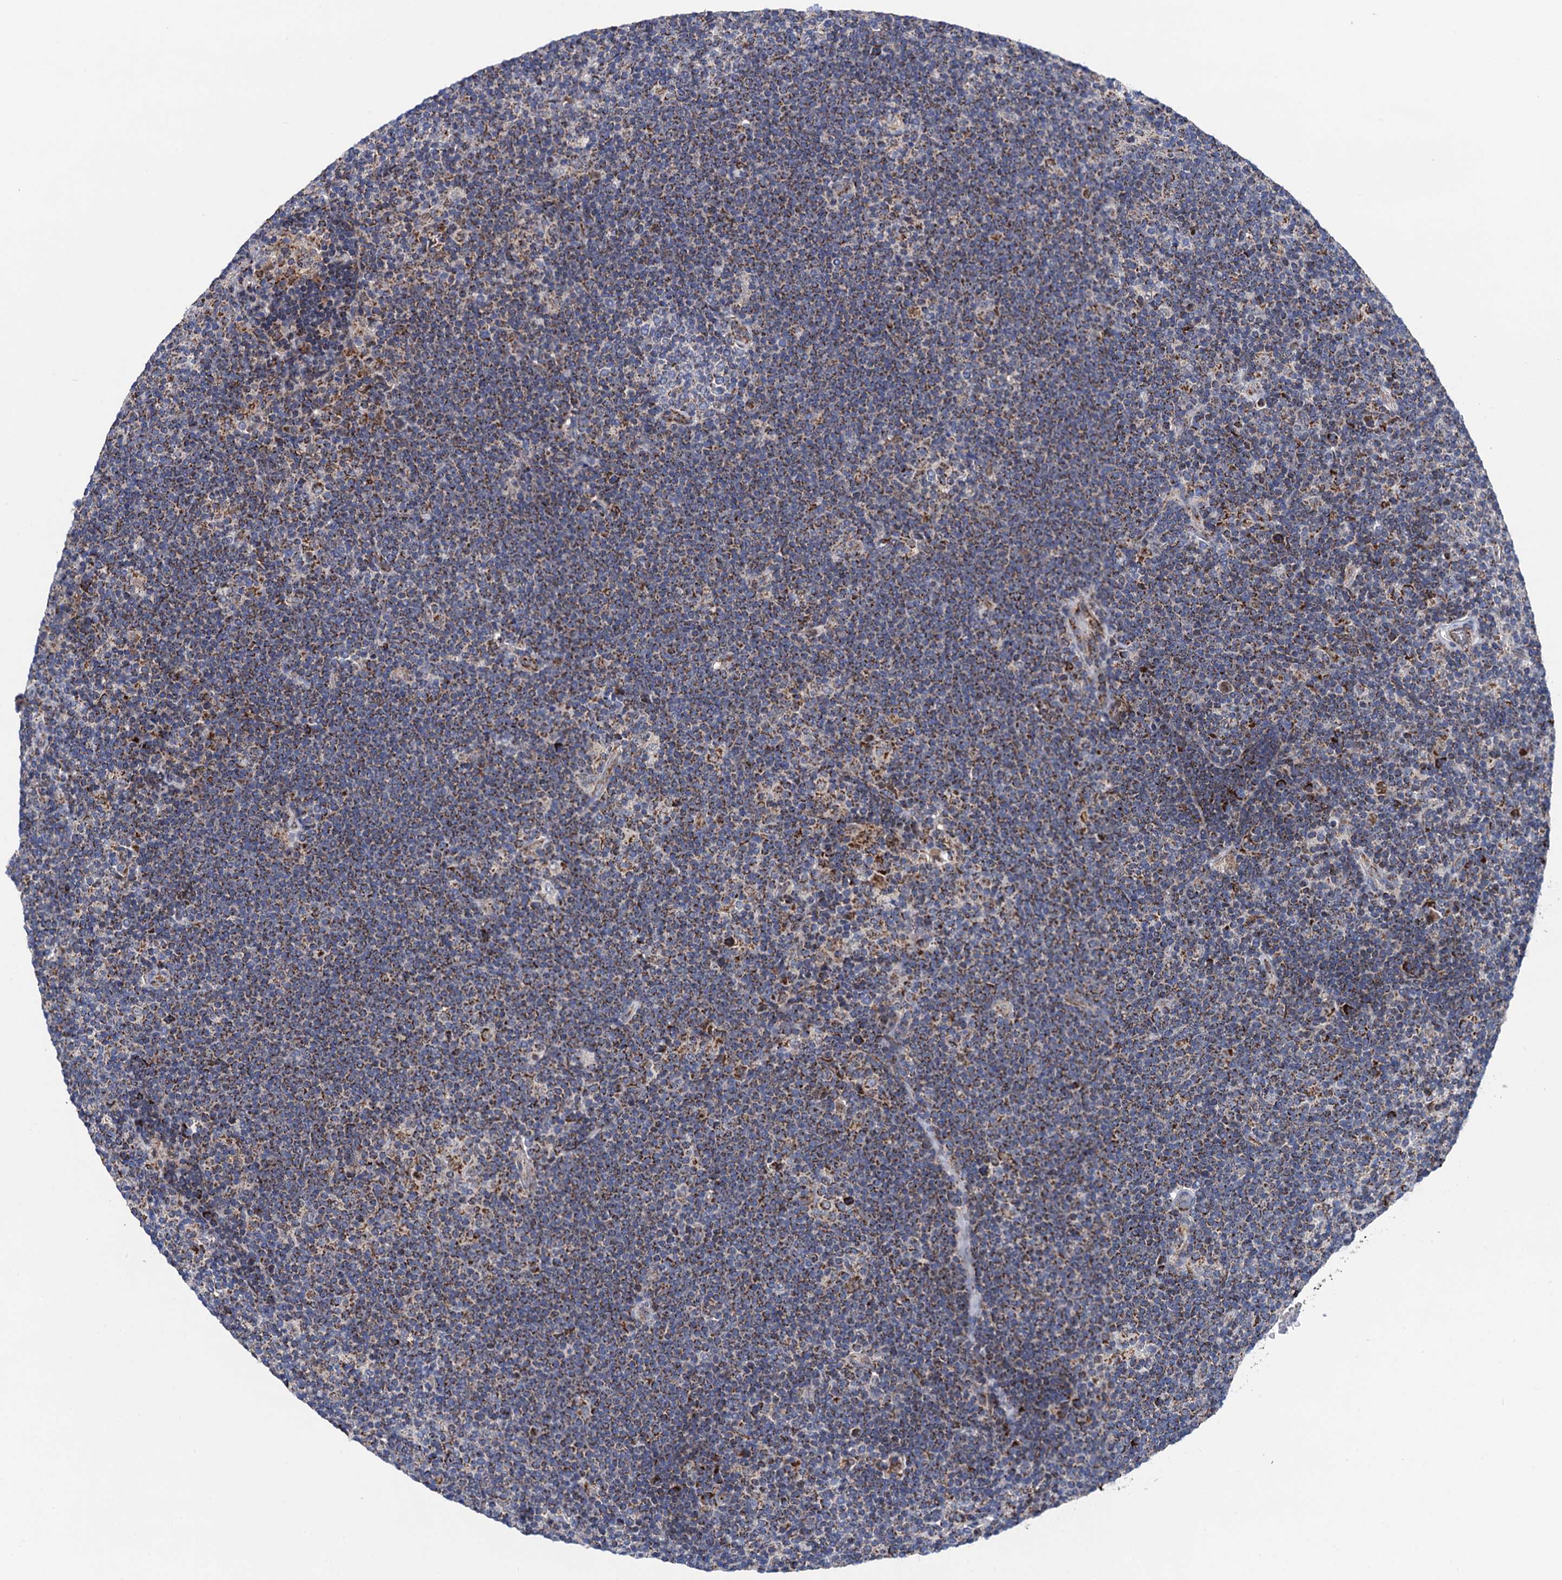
{"staining": {"intensity": "strong", "quantity": "25%-75%", "location": "cytoplasmic/membranous"}, "tissue": "lymphoma", "cell_type": "Tumor cells", "image_type": "cancer", "snomed": [{"axis": "morphology", "description": "Hodgkin's disease, NOS"}, {"axis": "topography", "description": "Lymph node"}], "caption": "Immunohistochemistry image of lymphoma stained for a protein (brown), which reveals high levels of strong cytoplasmic/membranous expression in approximately 25%-75% of tumor cells.", "gene": "PTCD3", "patient": {"sex": "female", "age": 57}}